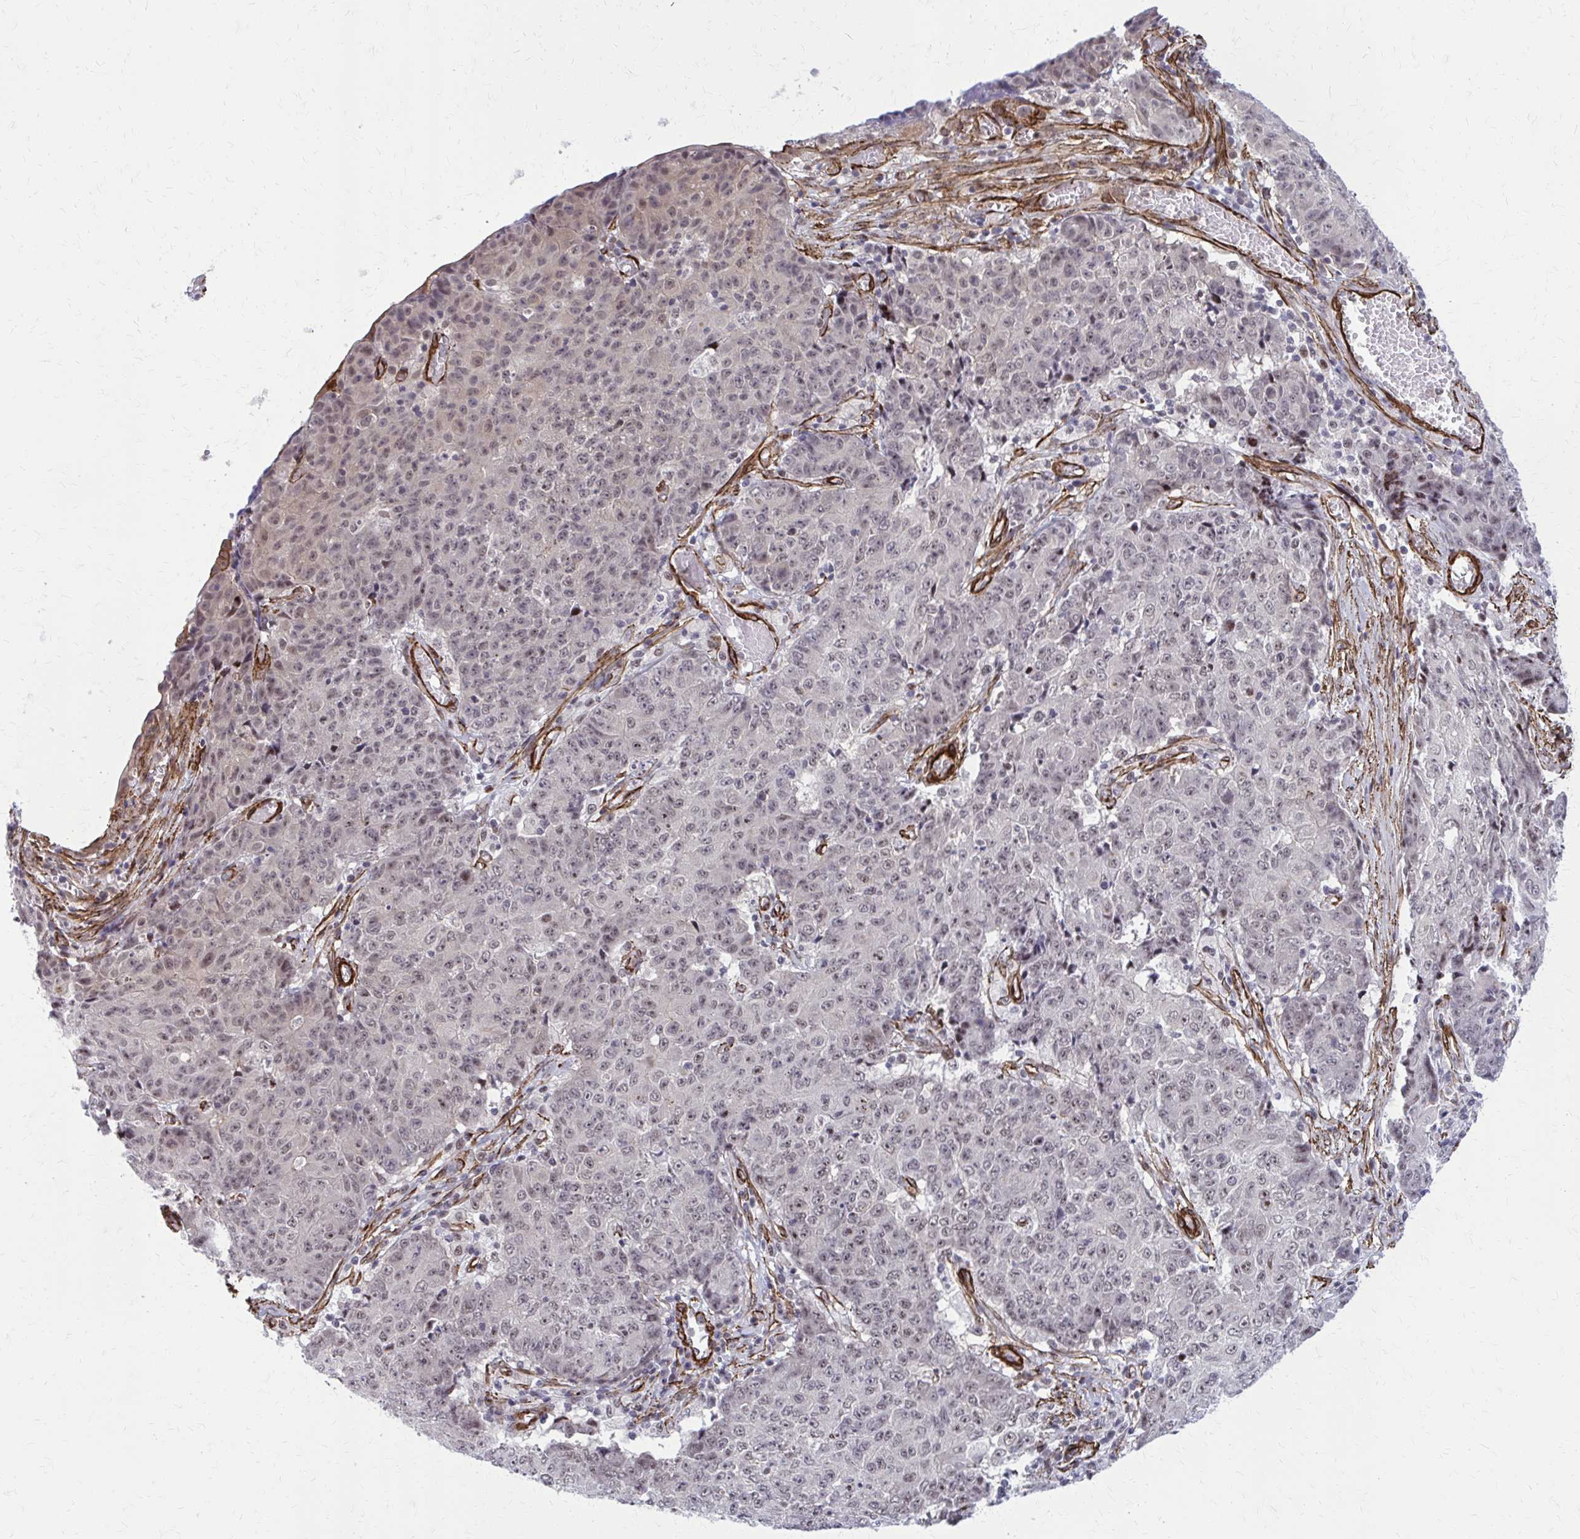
{"staining": {"intensity": "weak", "quantity": "25%-75%", "location": "nuclear"}, "tissue": "ovarian cancer", "cell_type": "Tumor cells", "image_type": "cancer", "snomed": [{"axis": "morphology", "description": "Carcinoma, endometroid"}, {"axis": "topography", "description": "Ovary"}], "caption": "IHC micrograph of neoplastic tissue: human ovarian cancer stained using immunohistochemistry (IHC) reveals low levels of weak protein expression localized specifically in the nuclear of tumor cells, appearing as a nuclear brown color.", "gene": "NRBF2", "patient": {"sex": "female", "age": 42}}